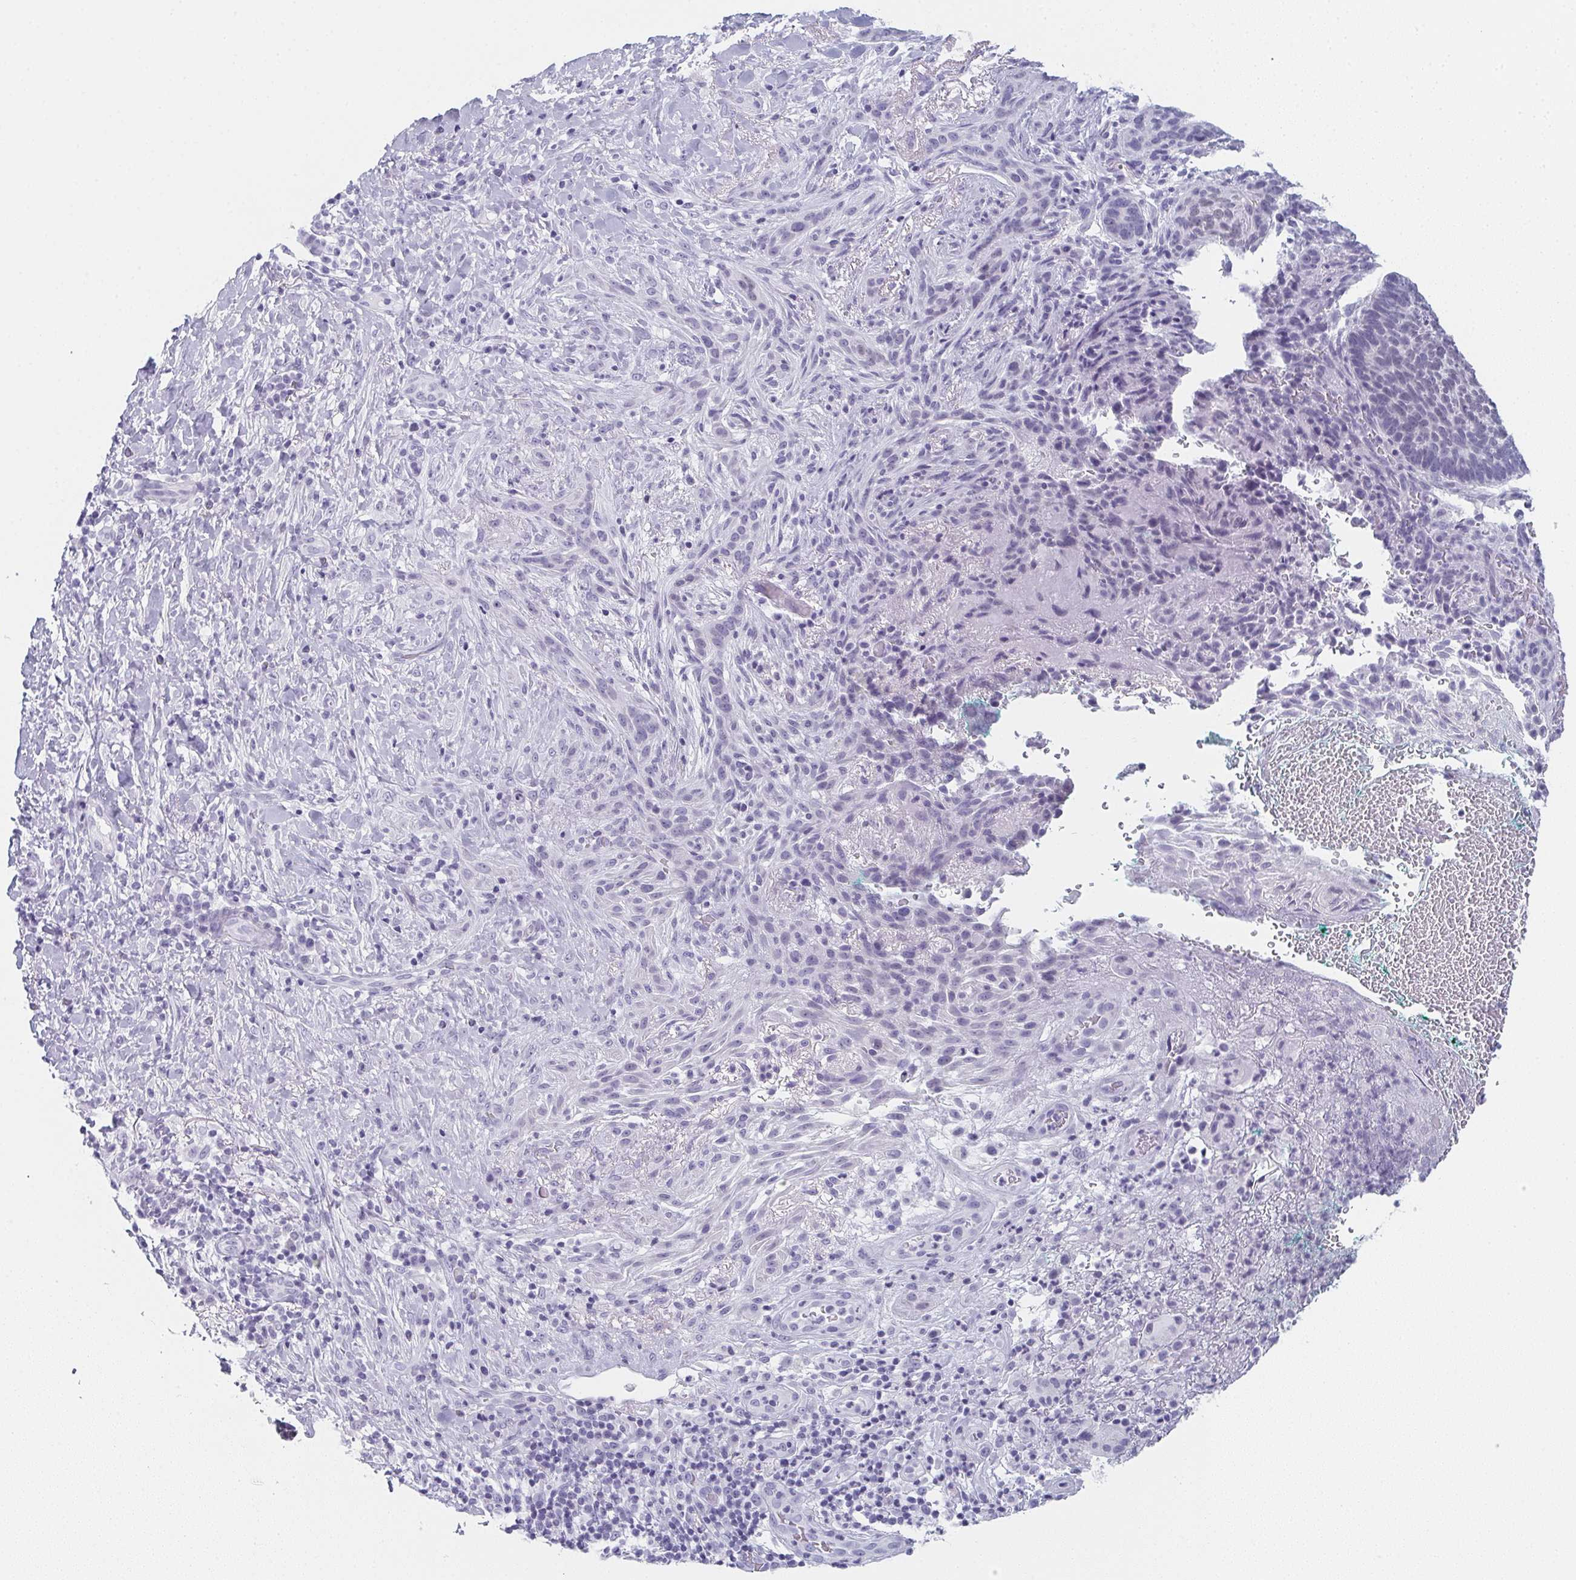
{"staining": {"intensity": "negative", "quantity": "none", "location": "none"}, "tissue": "skin cancer", "cell_type": "Tumor cells", "image_type": "cancer", "snomed": [{"axis": "morphology", "description": "Basal cell carcinoma"}, {"axis": "topography", "description": "Skin"}], "caption": "Immunohistochemistry (IHC) histopathology image of human skin basal cell carcinoma stained for a protein (brown), which displays no expression in tumor cells. The staining was performed using DAB (3,3'-diaminobenzidine) to visualize the protein expression in brown, while the nuclei were stained in blue with hematoxylin (Magnification: 20x).", "gene": "PYCR3", "patient": {"sex": "male", "age": 63}}